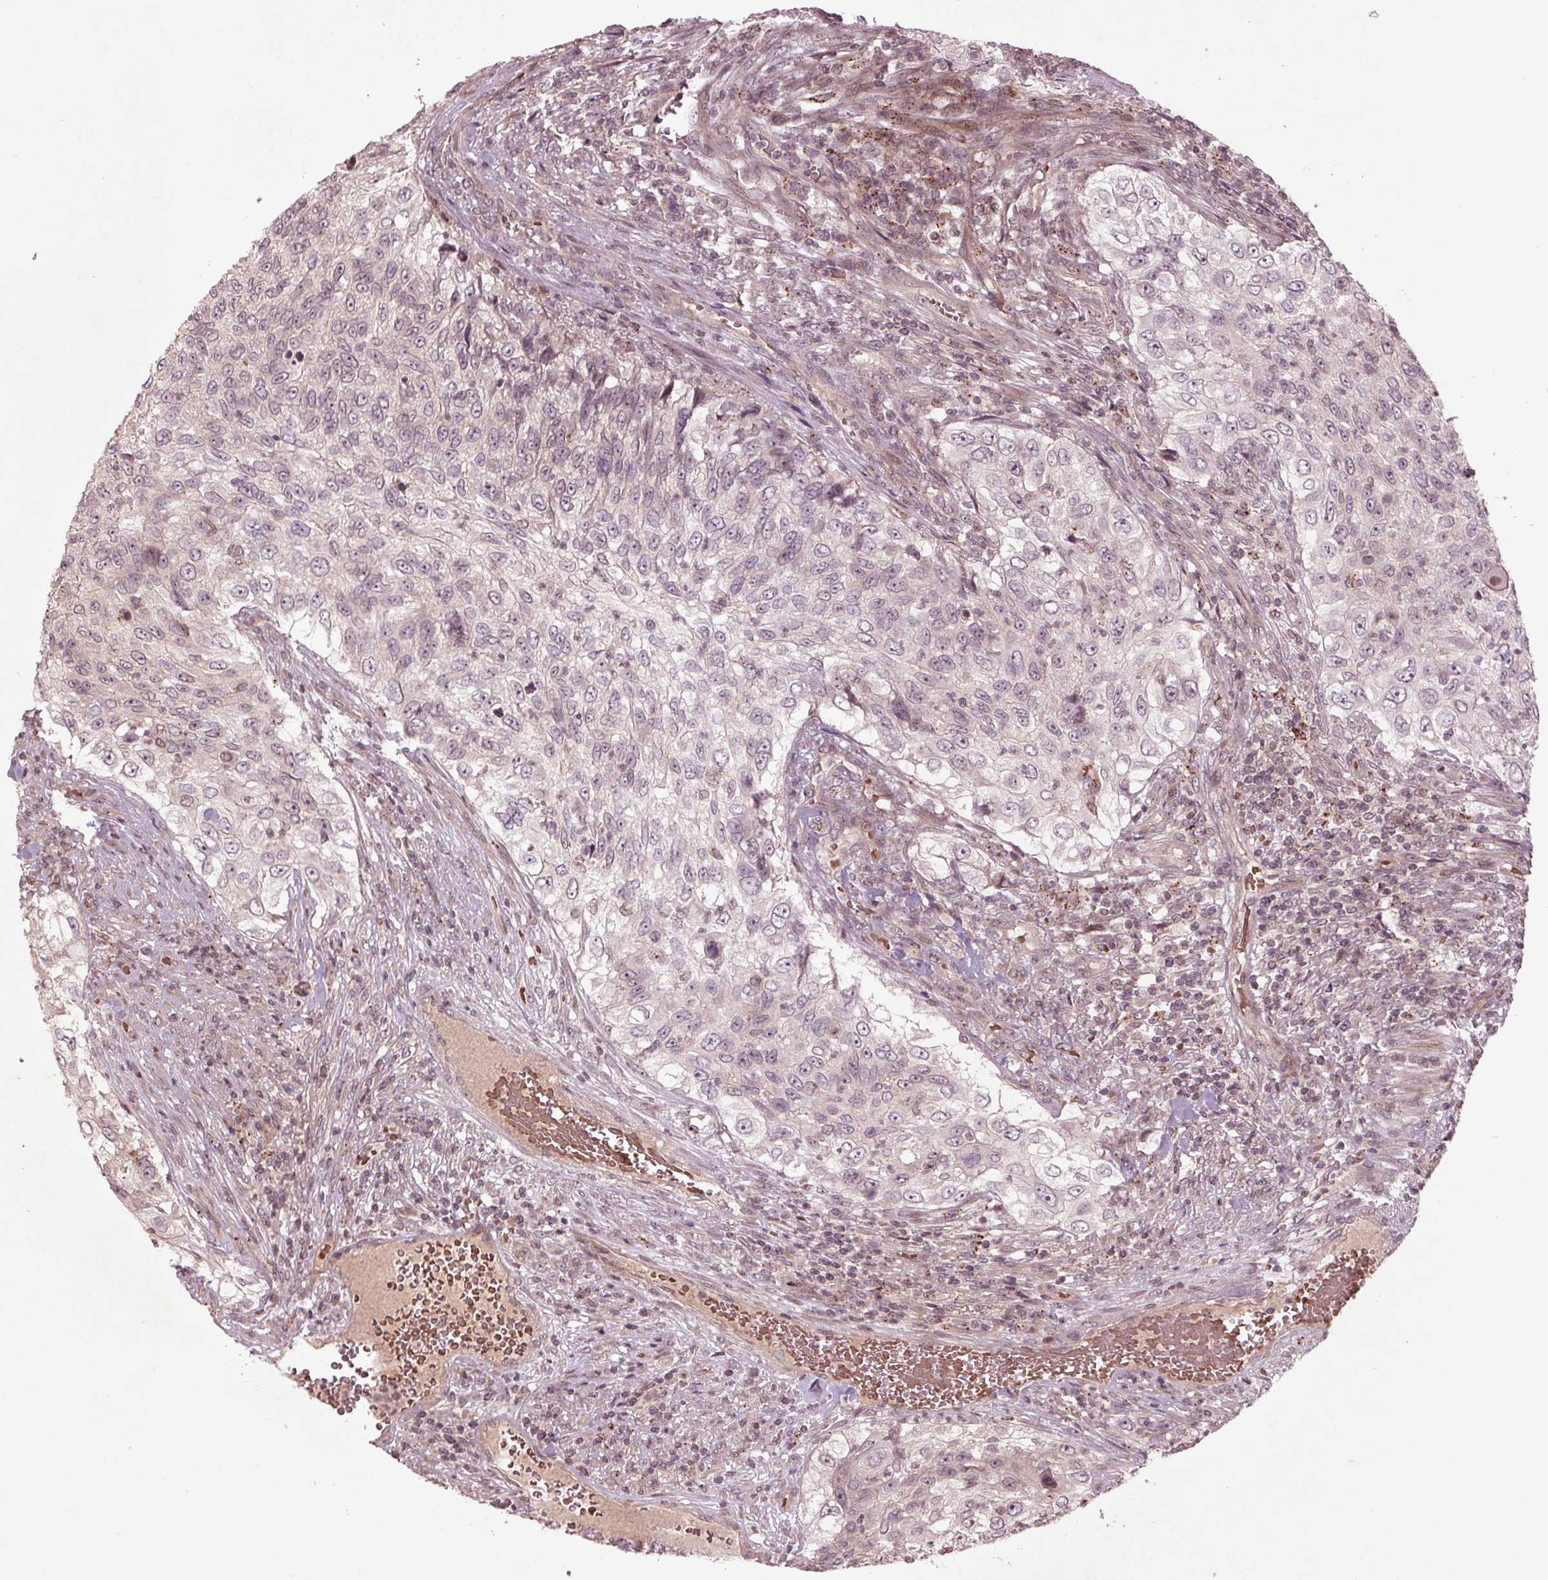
{"staining": {"intensity": "negative", "quantity": "none", "location": "none"}, "tissue": "urothelial cancer", "cell_type": "Tumor cells", "image_type": "cancer", "snomed": [{"axis": "morphology", "description": "Urothelial carcinoma, High grade"}, {"axis": "topography", "description": "Urinary bladder"}], "caption": "Tumor cells are negative for protein expression in human urothelial cancer.", "gene": "CDKL4", "patient": {"sex": "female", "age": 60}}